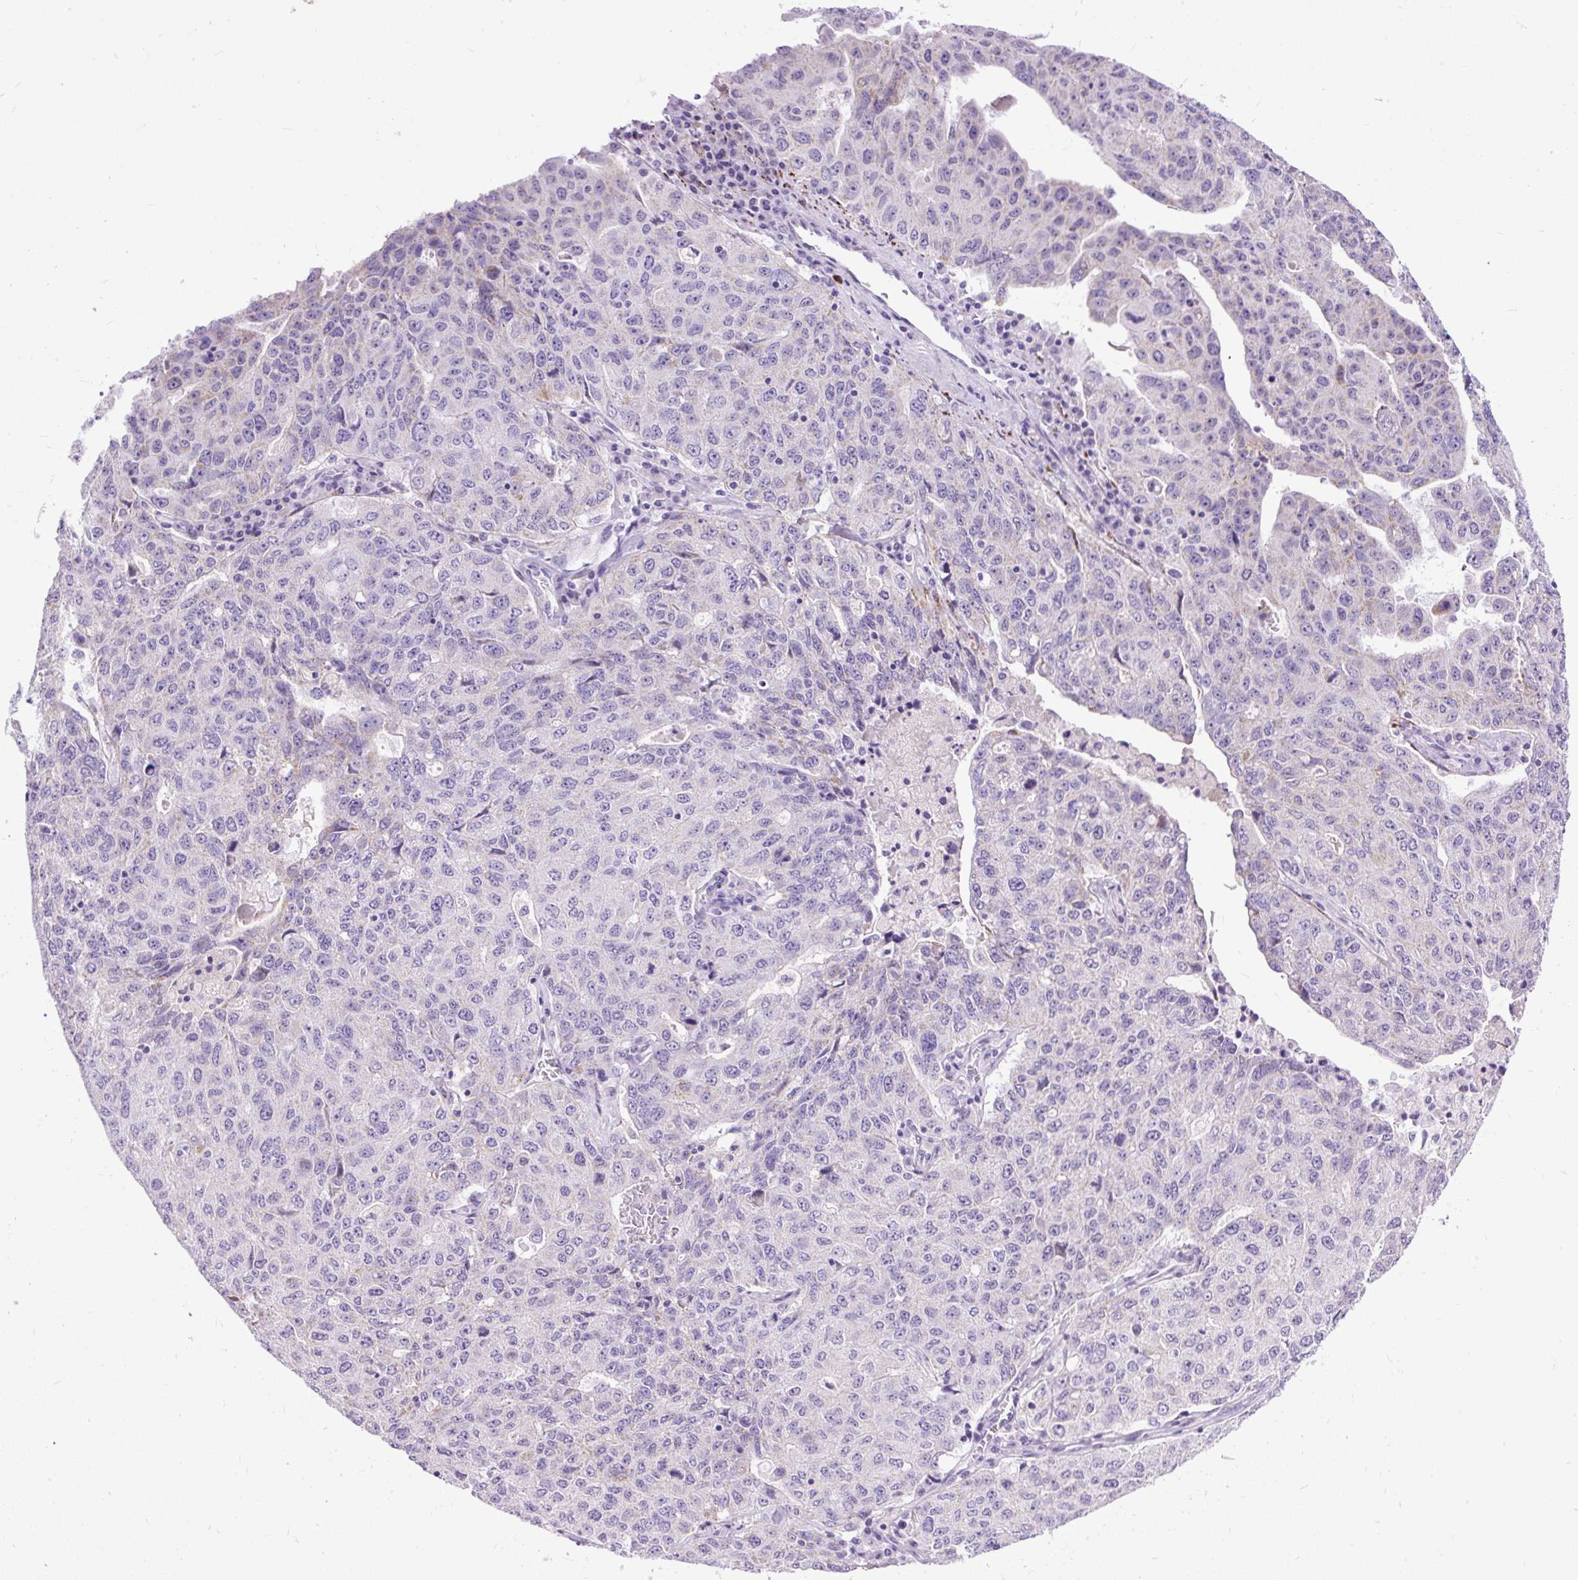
{"staining": {"intensity": "negative", "quantity": "none", "location": "none"}, "tissue": "ovarian cancer", "cell_type": "Tumor cells", "image_type": "cancer", "snomed": [{"axis": "morphology", "description": "Carcinoma, endometroid"}, {"axis": "topography", "description": "Ovary"}], "caption": "Immunohistochemistry (IHC) histopathology image of neoplastic tissue: human ovarian endometroid carcinoma stained with DAB (3,3'-diaminobenzidine) shows no significant protein expression in tumor cells.", "gene": "ZNF256", "patient": {"sex": "female", "age": 62}}